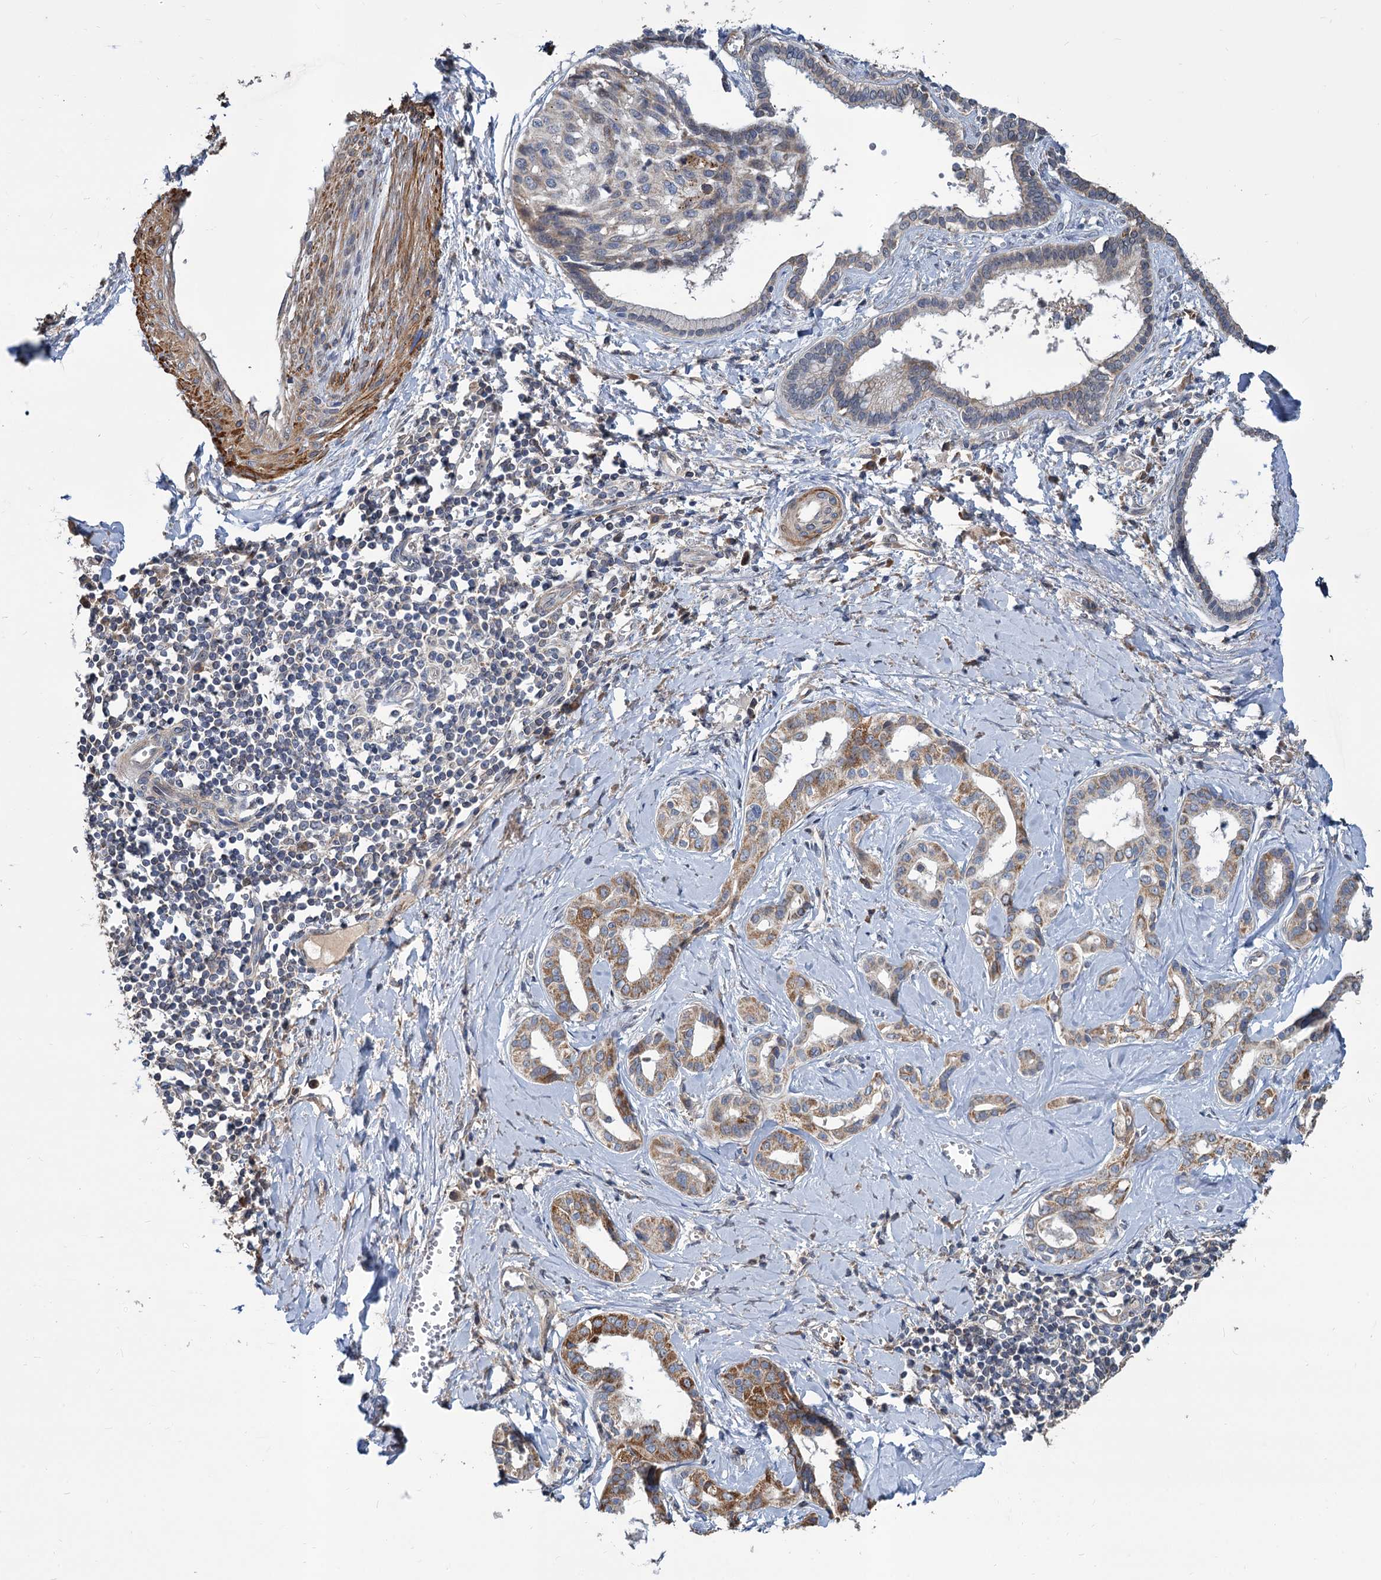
{"staining": {"intensity": "moderate", "quantity": ">75%", "location": "cytoplasmic/membranous"}, "tissue": "liver cancer", "cell_type": "Tumor cells", "image_type": "cancer", "snomed": [{"axis": "morphology", "description": "Cholangiocarcinoma"}, {"axis": "topography", "description": "Liver"}], "caption": "Immunohistochemistry micrograph of neoplastic tissue: liver cholangiocarcinoma stained using immunohistochemistry (IHC) demonstrates medium levels of moderate protein expression localized specifically in the cytoplasmic/membranous of tumor cells, appearing as a cytoplasmic/membranous brown color.", "gene": "ALKBH7", "patient": {"sex": "female", "age": 77}}